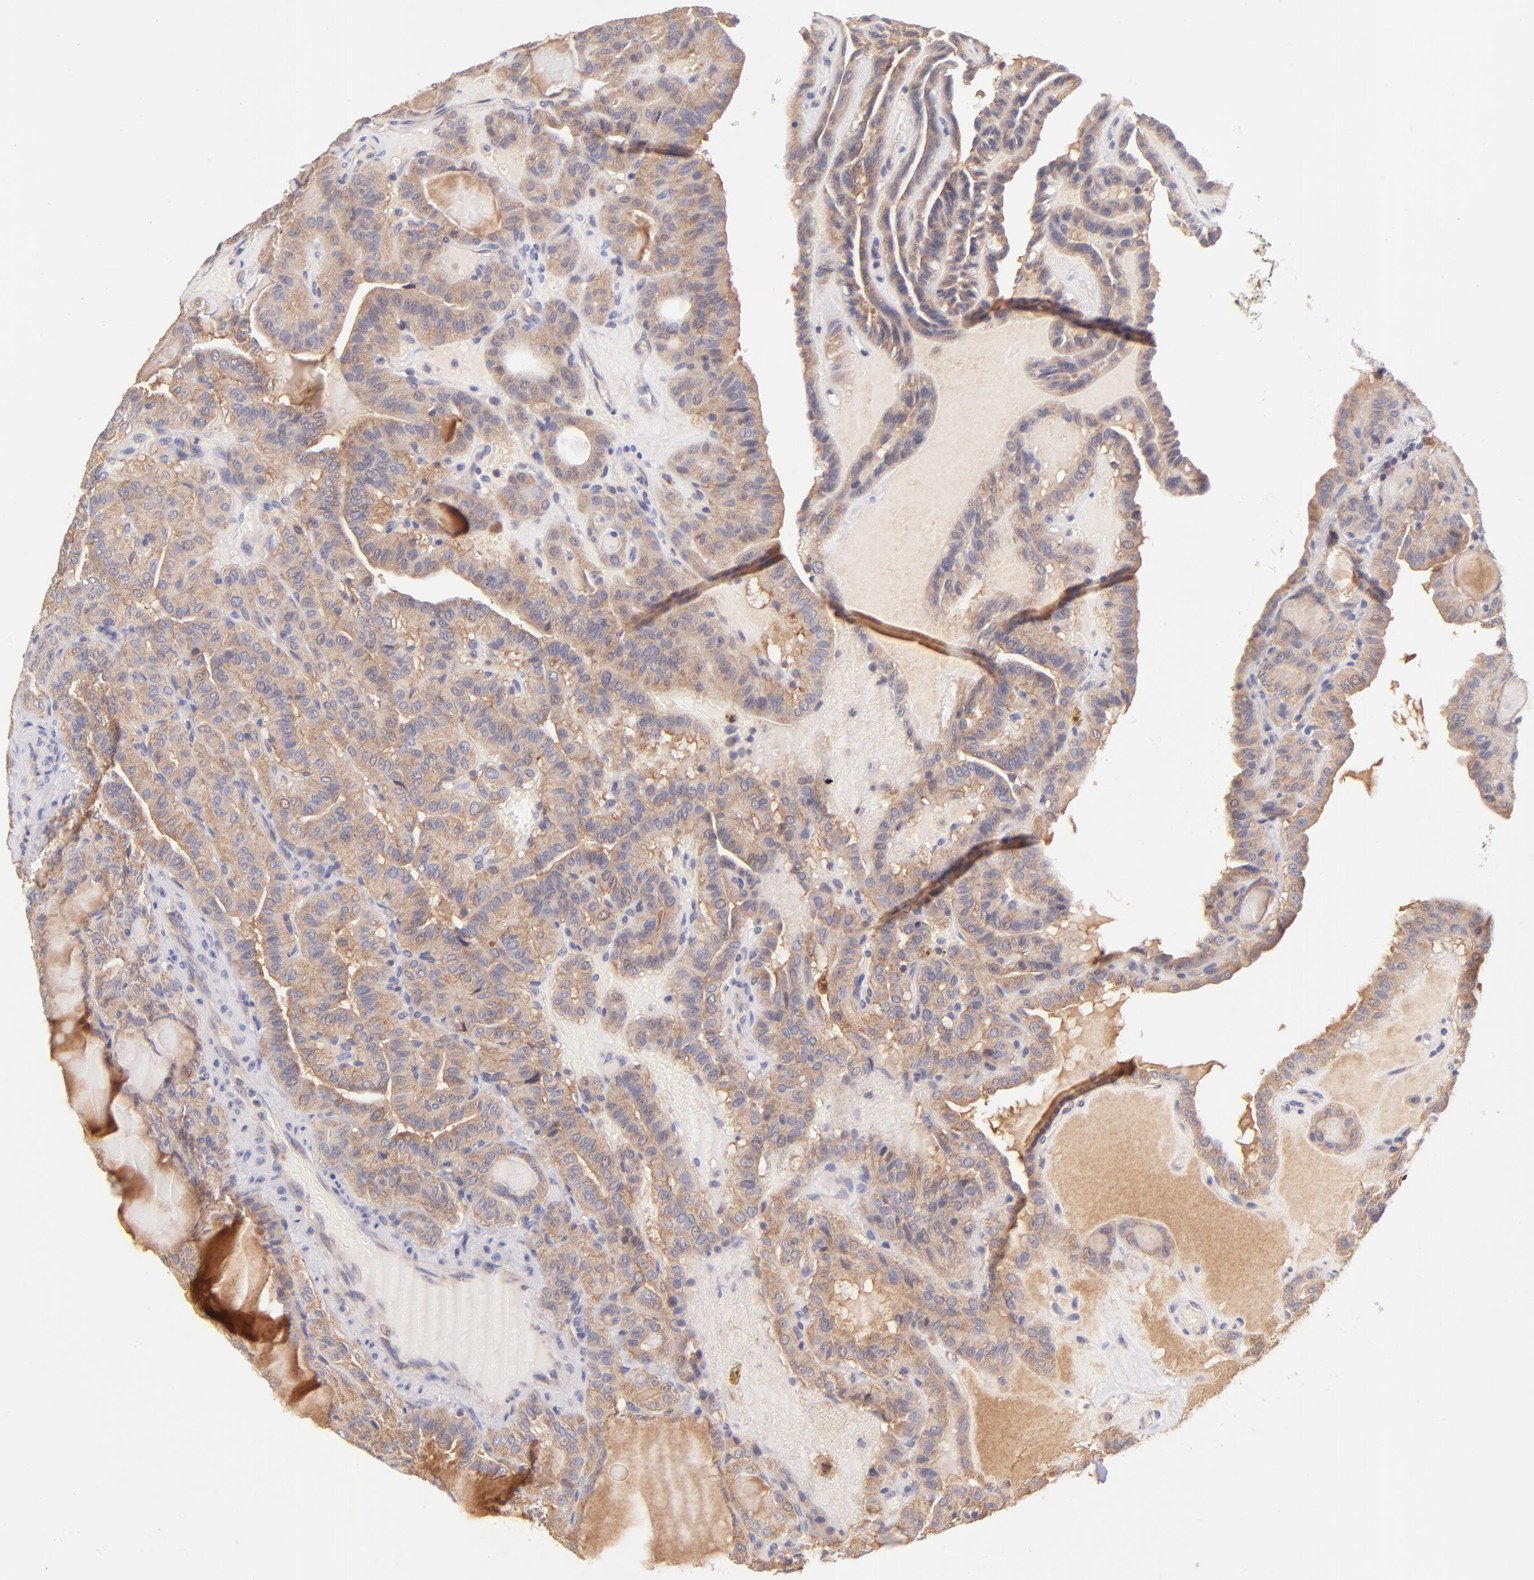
{"staining": {"intensity": "moderate", "quantity": ">75%", "location": "cytoplasmic/membranous"}, "tissue": "thyroid cancer", "cell_type": "Tumor cells", "image_type": "cancer", "snomed": [{"axis": "morphology", "description": "Papillary adenocarcinoma, NOS"}, {"axis": "topography", "description": "Thyroid gland"}], "caption": "This is a micrograph of IHC staining of thyroid cancer (papillary adenocarcinoma), which shows moderate staining in the cytoplasmic/membranous of tumor cells.", "gene": "RPL11", "patient": {"sex": "male", "age": 77}}